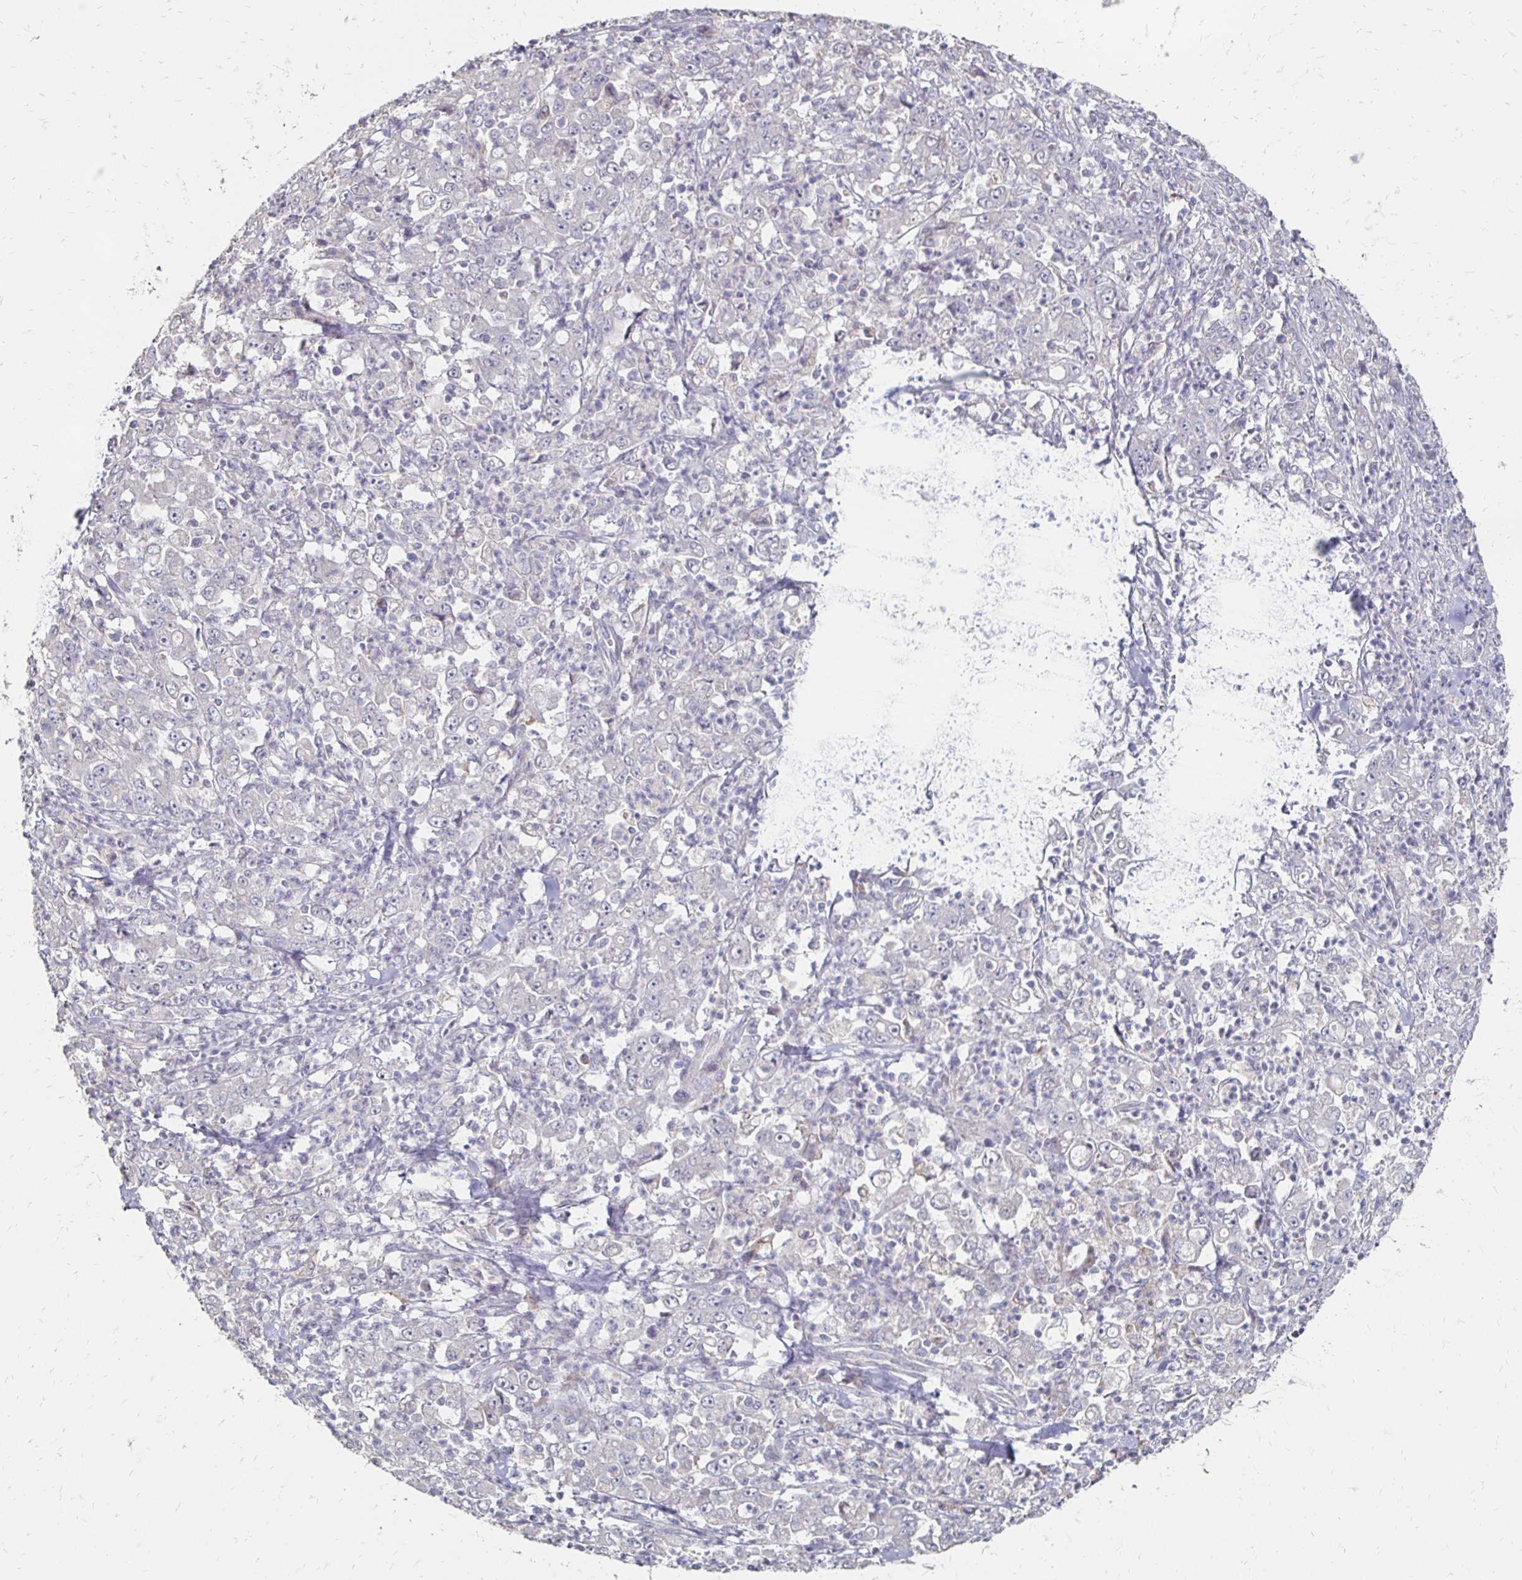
{"staining": {"intensity": "negative", "quantity": "none", "location": "none"}, "tissue": "stomach cancer", "cell_type": "Tumor cells", "image_type": "cancer", "snomed": [{"axis": "morphology", "description": "Adenocarcinoma, NOS"}, {"axis": "topography", "description": "Stomach, lower"}], "caption": "Tumor cells show no significant staining in stomach cancer.", "gene": "ZNF727", "patient": {"sex": "female", "age": 71}}